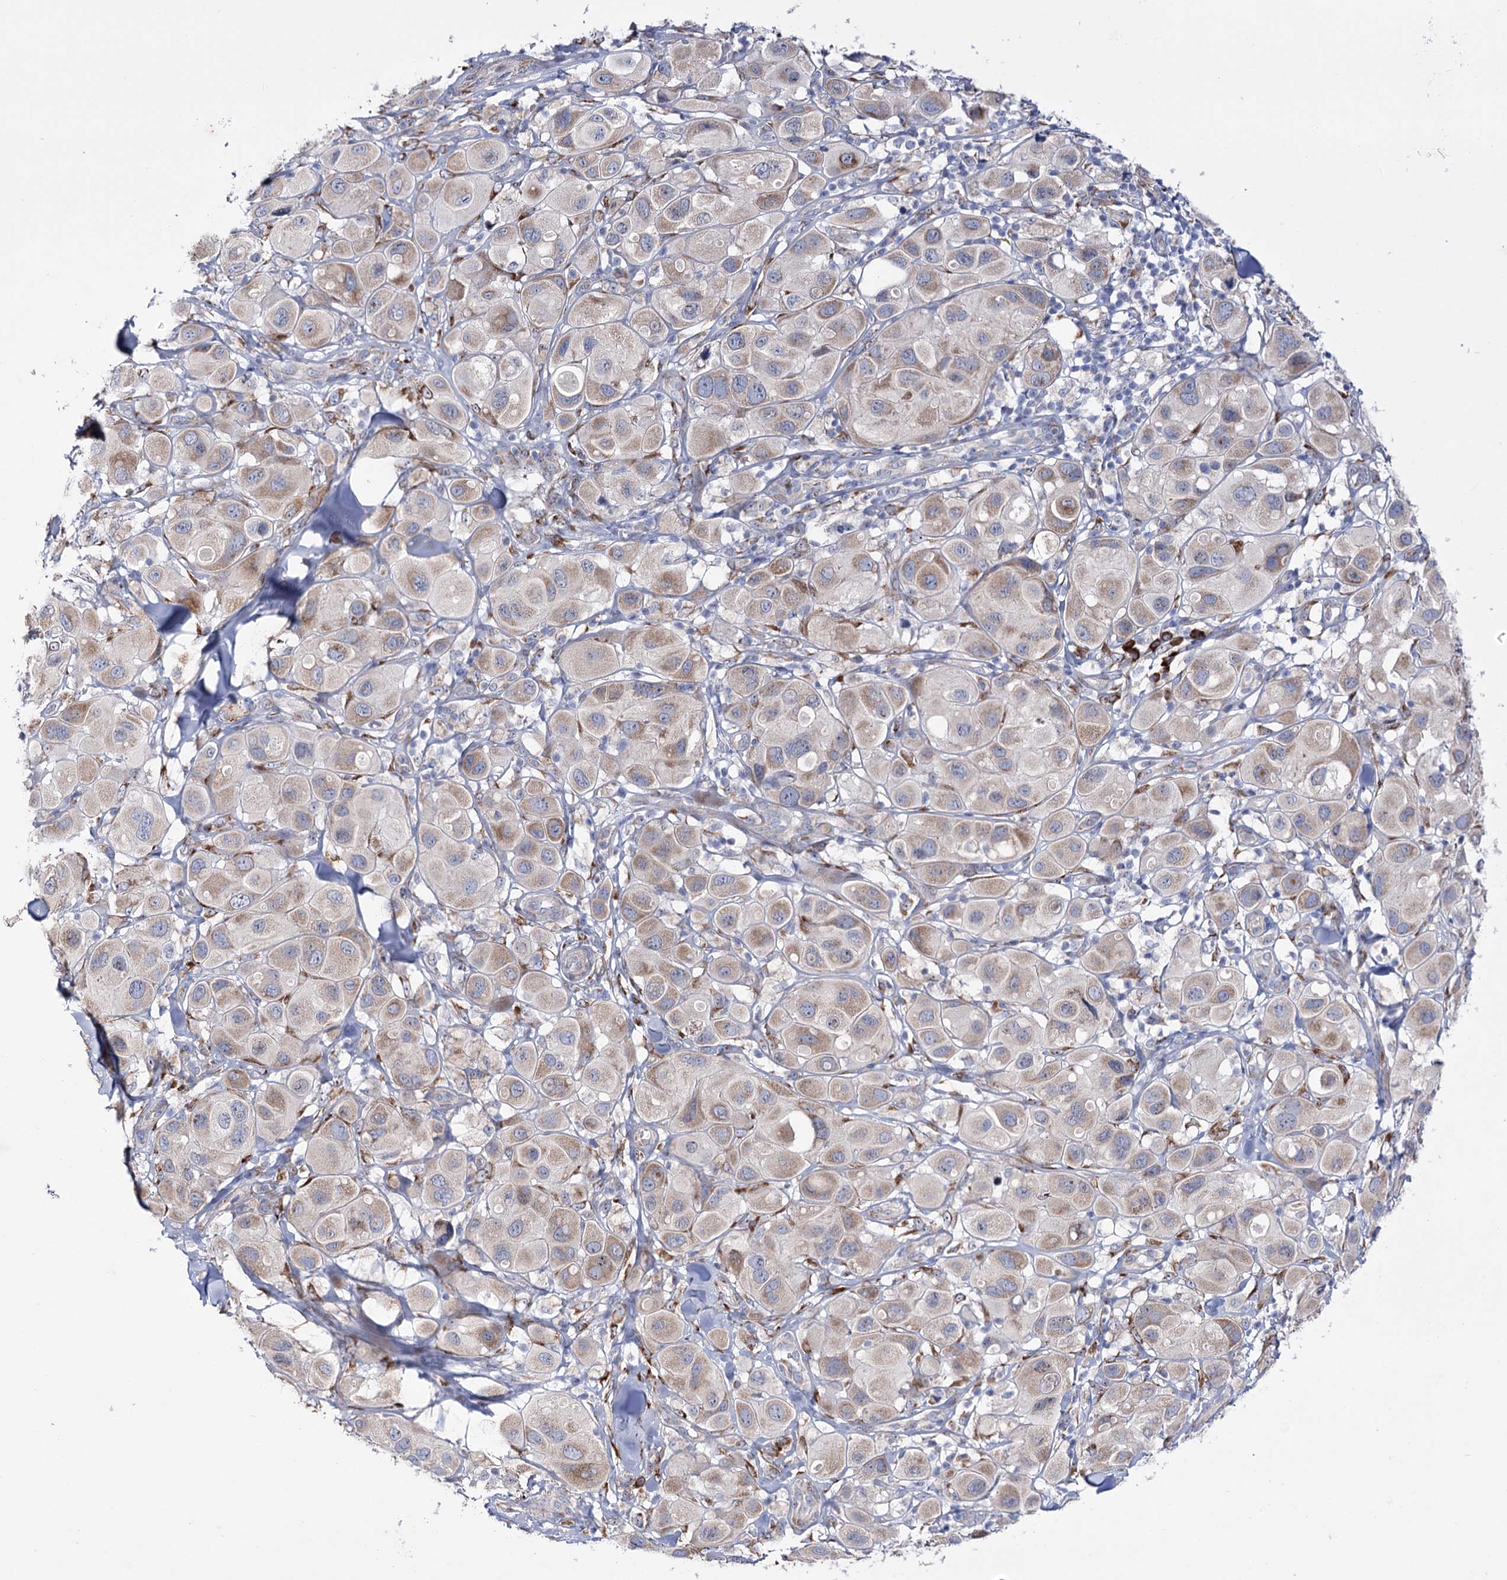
{"staining": {"intensity": "weak", "quantity": "25%-75%", "location": "cytoplasmic/membranous"}, "tissue": "melanoma", "cell_type": "Tumor cells", "image_type": "cancer", "snomed": [{"axis": "morphology", "description": "Malignant melanoma, Metastatic site"}, {"axis": "topography", "description": "Skin"}], "caption": "Immunohistochemical staining of melanoma shows low levels of weak cytoplasmic/membranous expression in about 25%-75% of tumor cells.", "gene": "METTL5", "patient": {"sex": "male", "age": 41}}